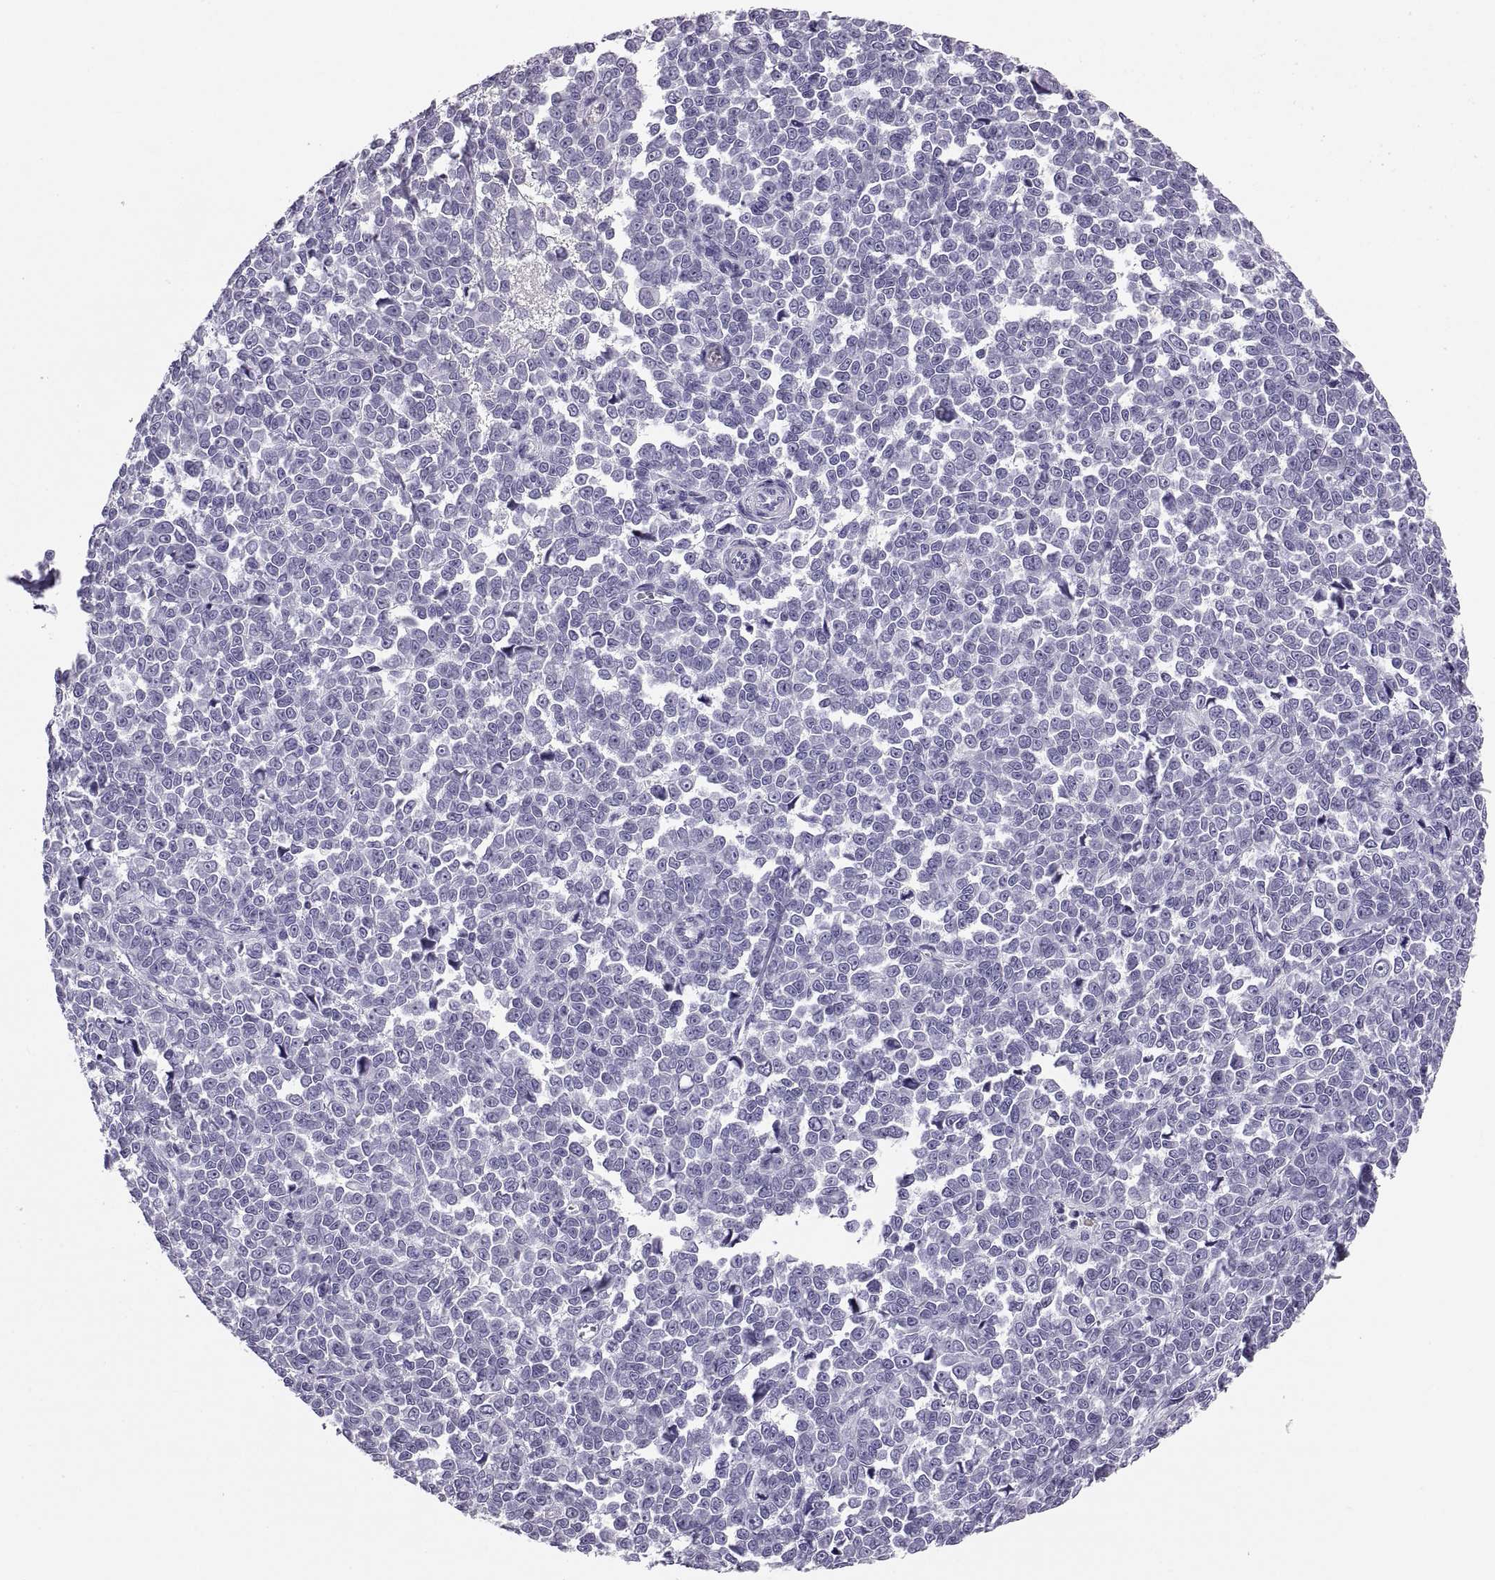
{"staining": {"intensity": "negative", "quantity": "none", "location": "none"}, "tissue": "melanoma", "cell_type": "Tumor cells", "image_type": "cancer", "snomed": [{"axis": "morphology", "description": "Malignant melanoma, NOS"}, {"axis": "topography", "description": "Skin"}], "caption": "Immunohistochemistry histopathology image of neoplastic tissue: human melanoma stained with DAB (3,3'-diaminobenzidine) exhibits no significant protein positivity in tumor cells.", "gene": "CT47A10", "patient": {"sex": "female", "age": 95}}